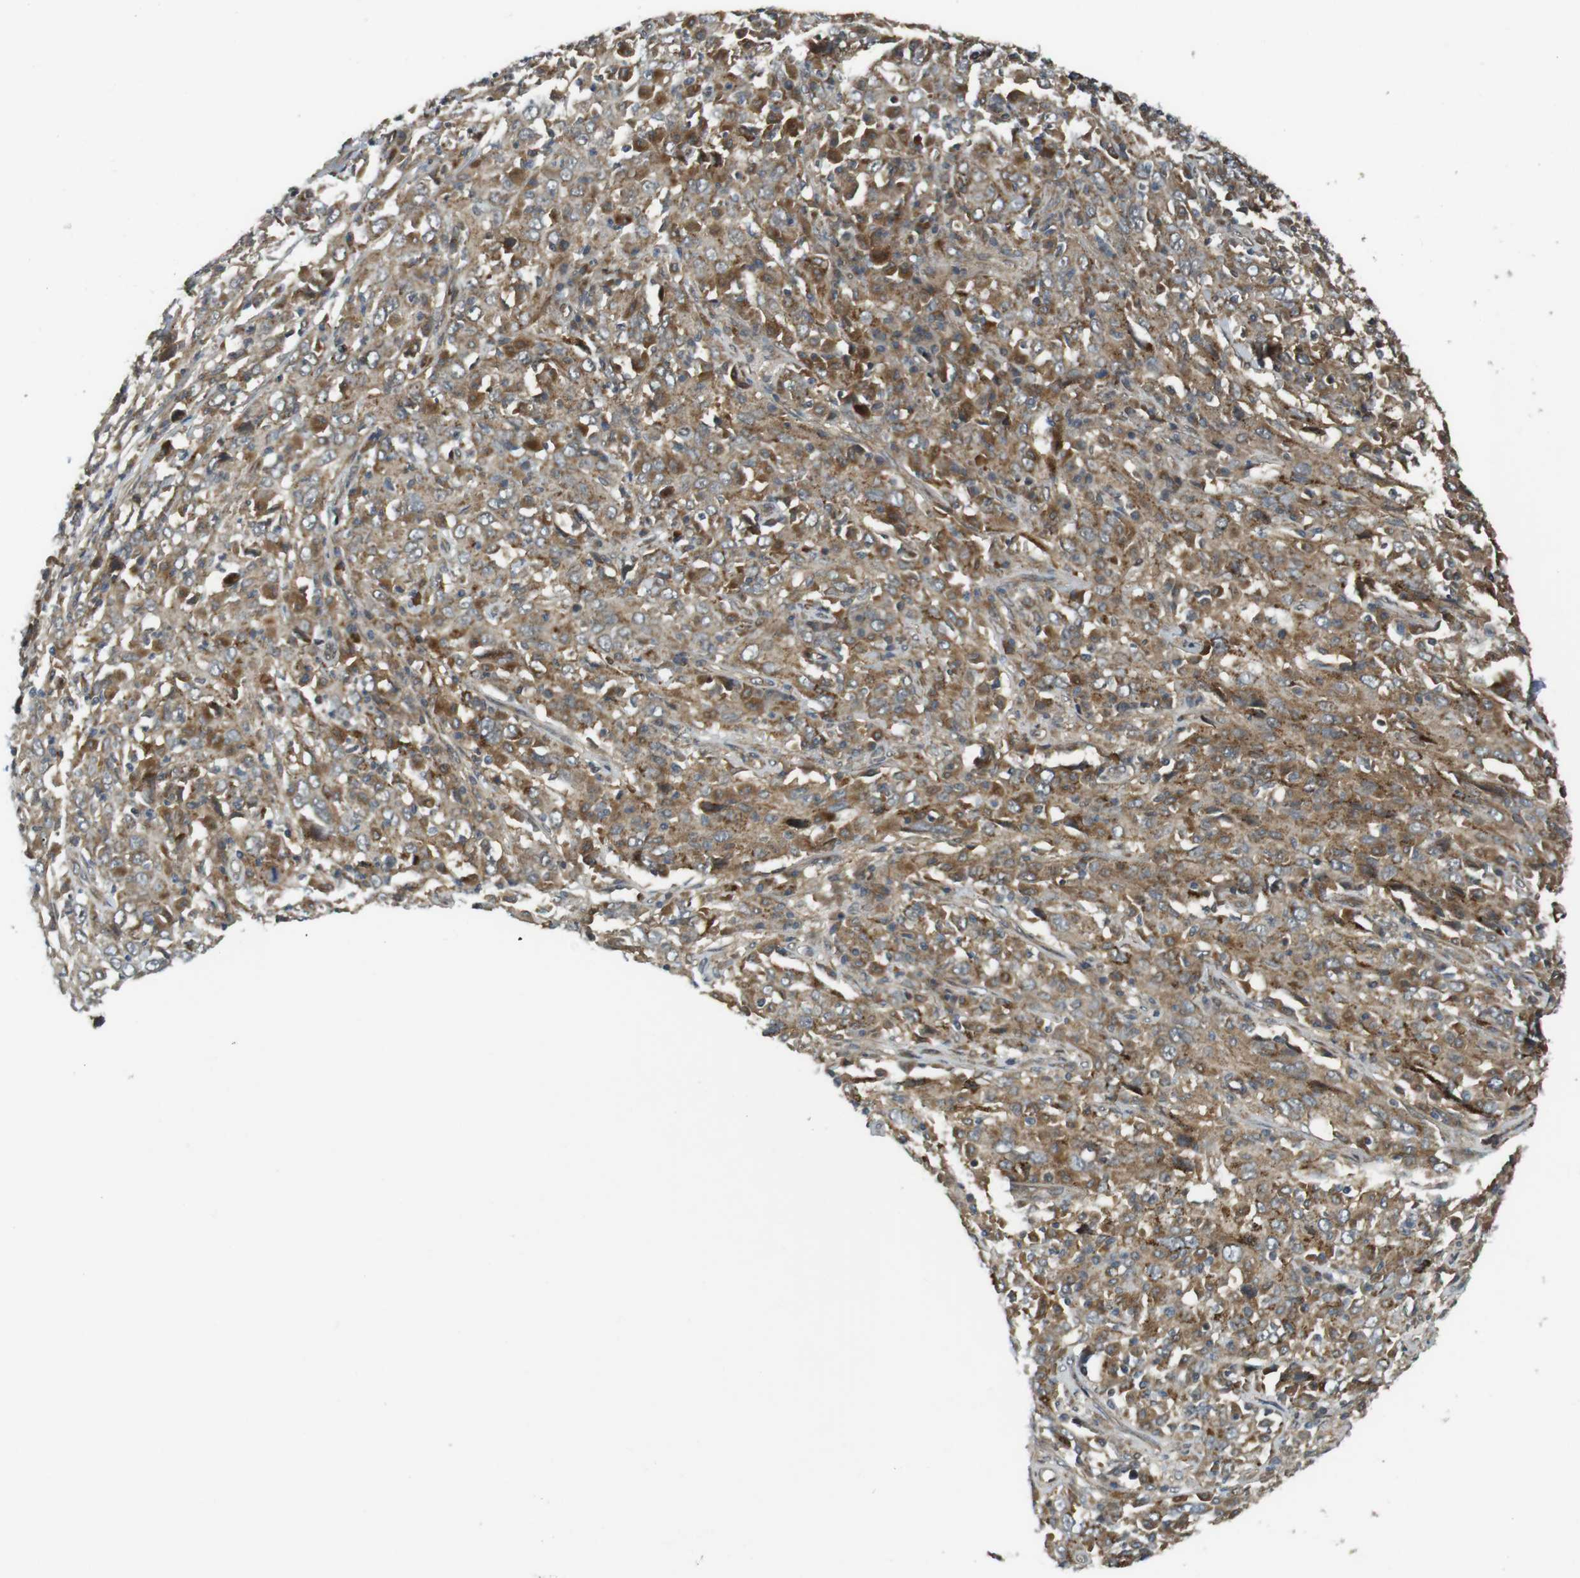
{"staining": {"intensity": "moderate", "quantity": ">75%", "location": "cytoplasmic/membranous"}, "tissue": "cervical cancer", "cell_type": "Tumor cells", "image_type": "cancer", "snomed": [{"axis": "morphology", "description": "Squamous cell carcinoma, NOS"}, {"axis": "topography", "description": "Cervix"}], "caption": "Immunohistochemistry staining of cervical cancer, which reveals medium levels of moderate cytoplasmic/membranous staining in approximately >75% of tumor cells indicating moderate cytoplasmic/membranous protein positivity. The staining was performed using DAB (3,3'-diaminobenzidine) (brown) for protein detection and nuclei were counterstained in hematoxylin (blue).", "gene": "IFFO2", "patient": {"sex": "female", "age": 46}}